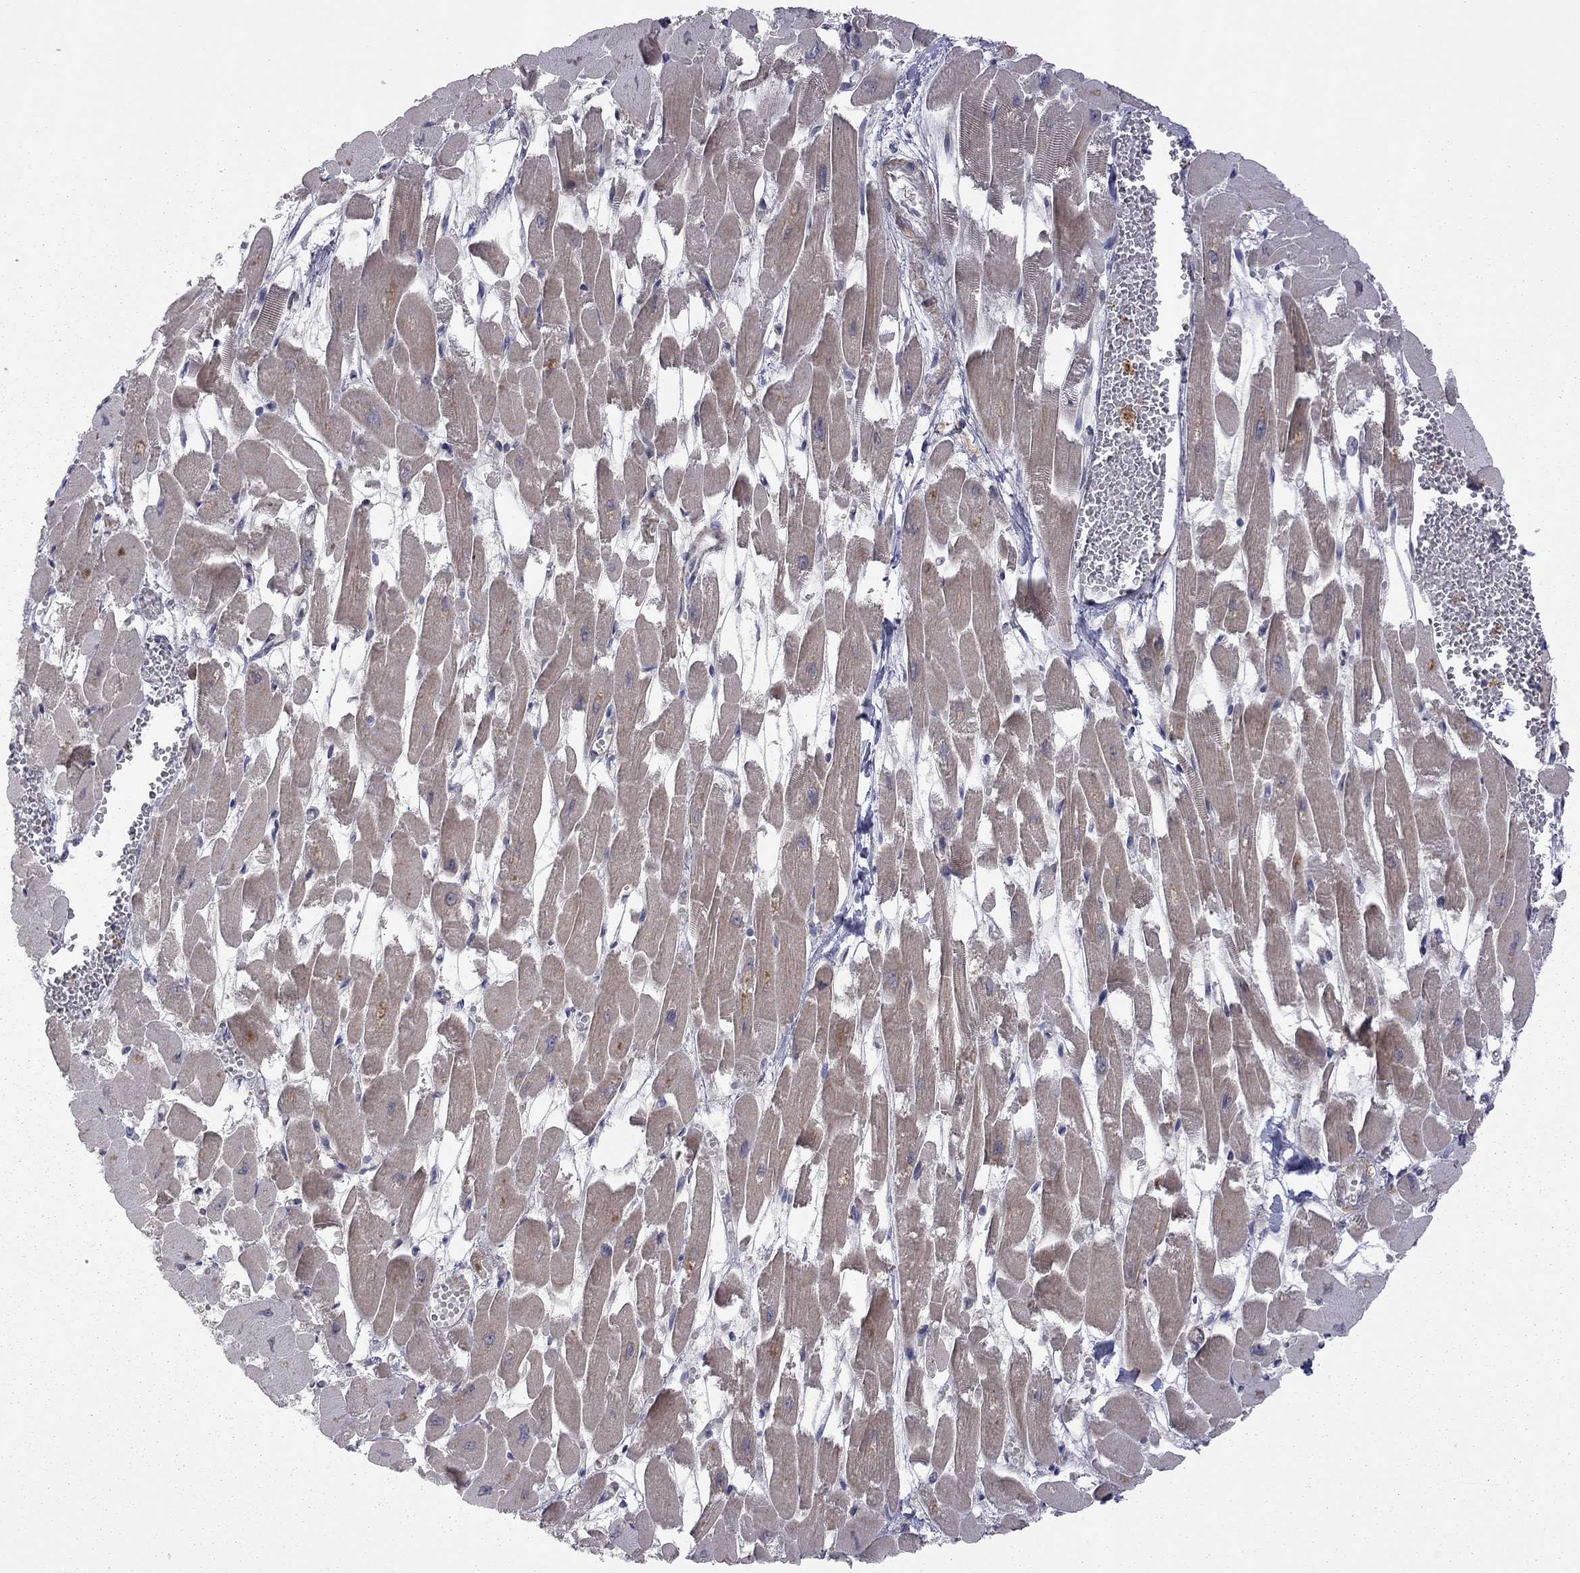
{"staining": {"intensity": "weak", "quantity": "25%-75%", "location": "cytoplasmic/membranous"}, "tissue": "heart muscle", "cell_type": "Cardiomyocytes", "image_type": "normal", "snomed": [{"axis": "morphology", "description": "Normal tissue, NOS"}, {"axis": "topography", "description": "Heart"}], "caption": "Heart muscle stained for a protein displays weak cytoplasmic/membranous positivity in cardiomyocytes. The protein of interest is stained brown, and the nuclei are stained in blue (DAB IHC with brightfield microscopy, high magnification).", "gene": "EXOC3L2", "patient": {"sex": "female", "age": 52}}